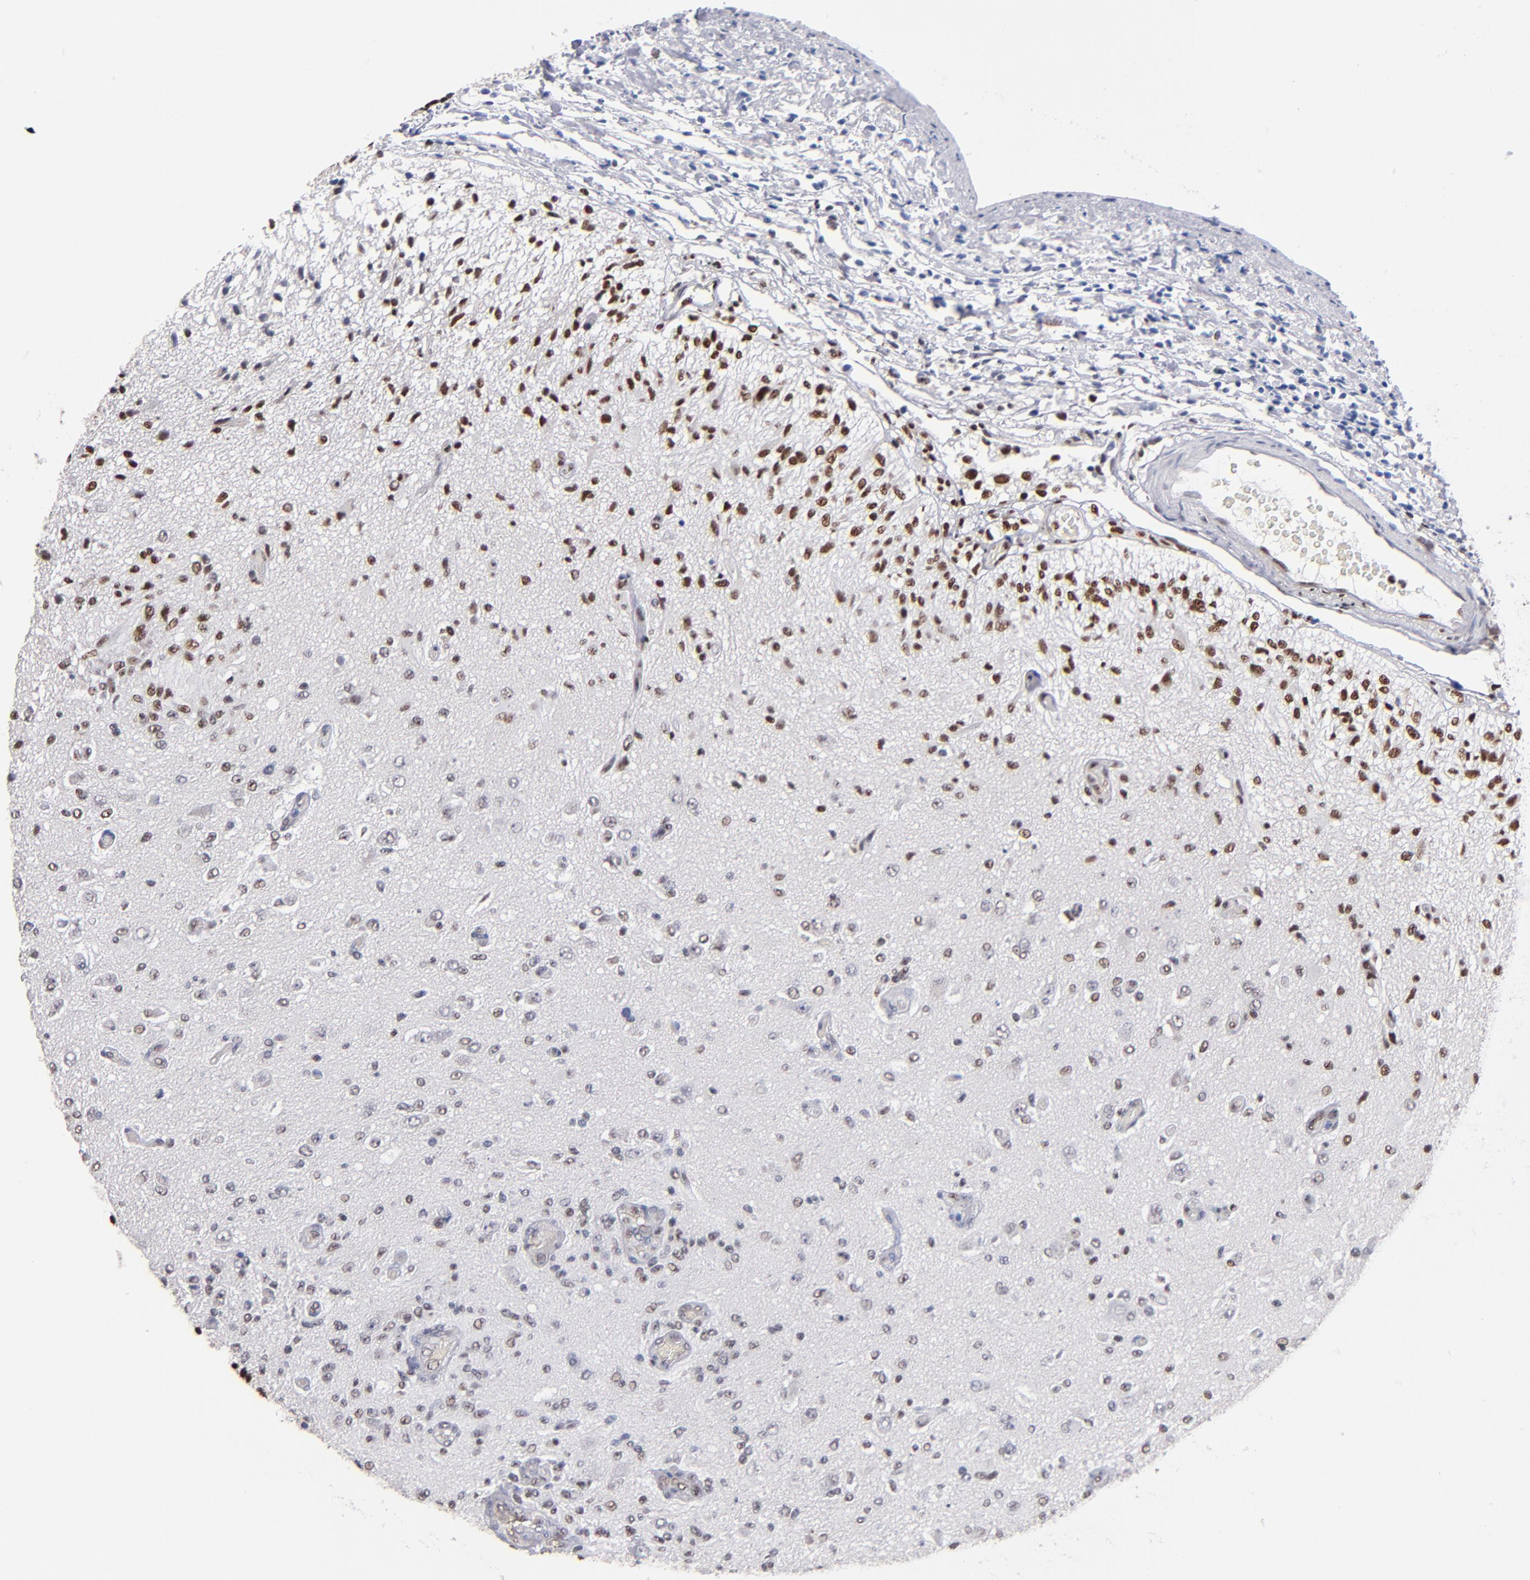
{"staining": {"intensity": "moderate", "quantity": "<25%", "location": "nuclear"}, "tissue": "glioma", "cell_type": "Tumor cells", "image_type": "cancer", "snomed": [{"axis": "morphology", "description": "Normal tissue, NOS"}, {"axis": "morphology", "description": "Glioma, malignant, High grade"}, {"axis": "topography", "description": "Cerebral cortex"}], "caption": "High-magnification brightfield microscopy of malignant high-grade glioma stained with DAB (brown) and counterstained with hematoxylin (blue). tumor cells exhibit moderate nuclear expression is seen in approximately<25% of cells.", "gene": "MN1", "patient": {"sex": "male", "age": 77}}